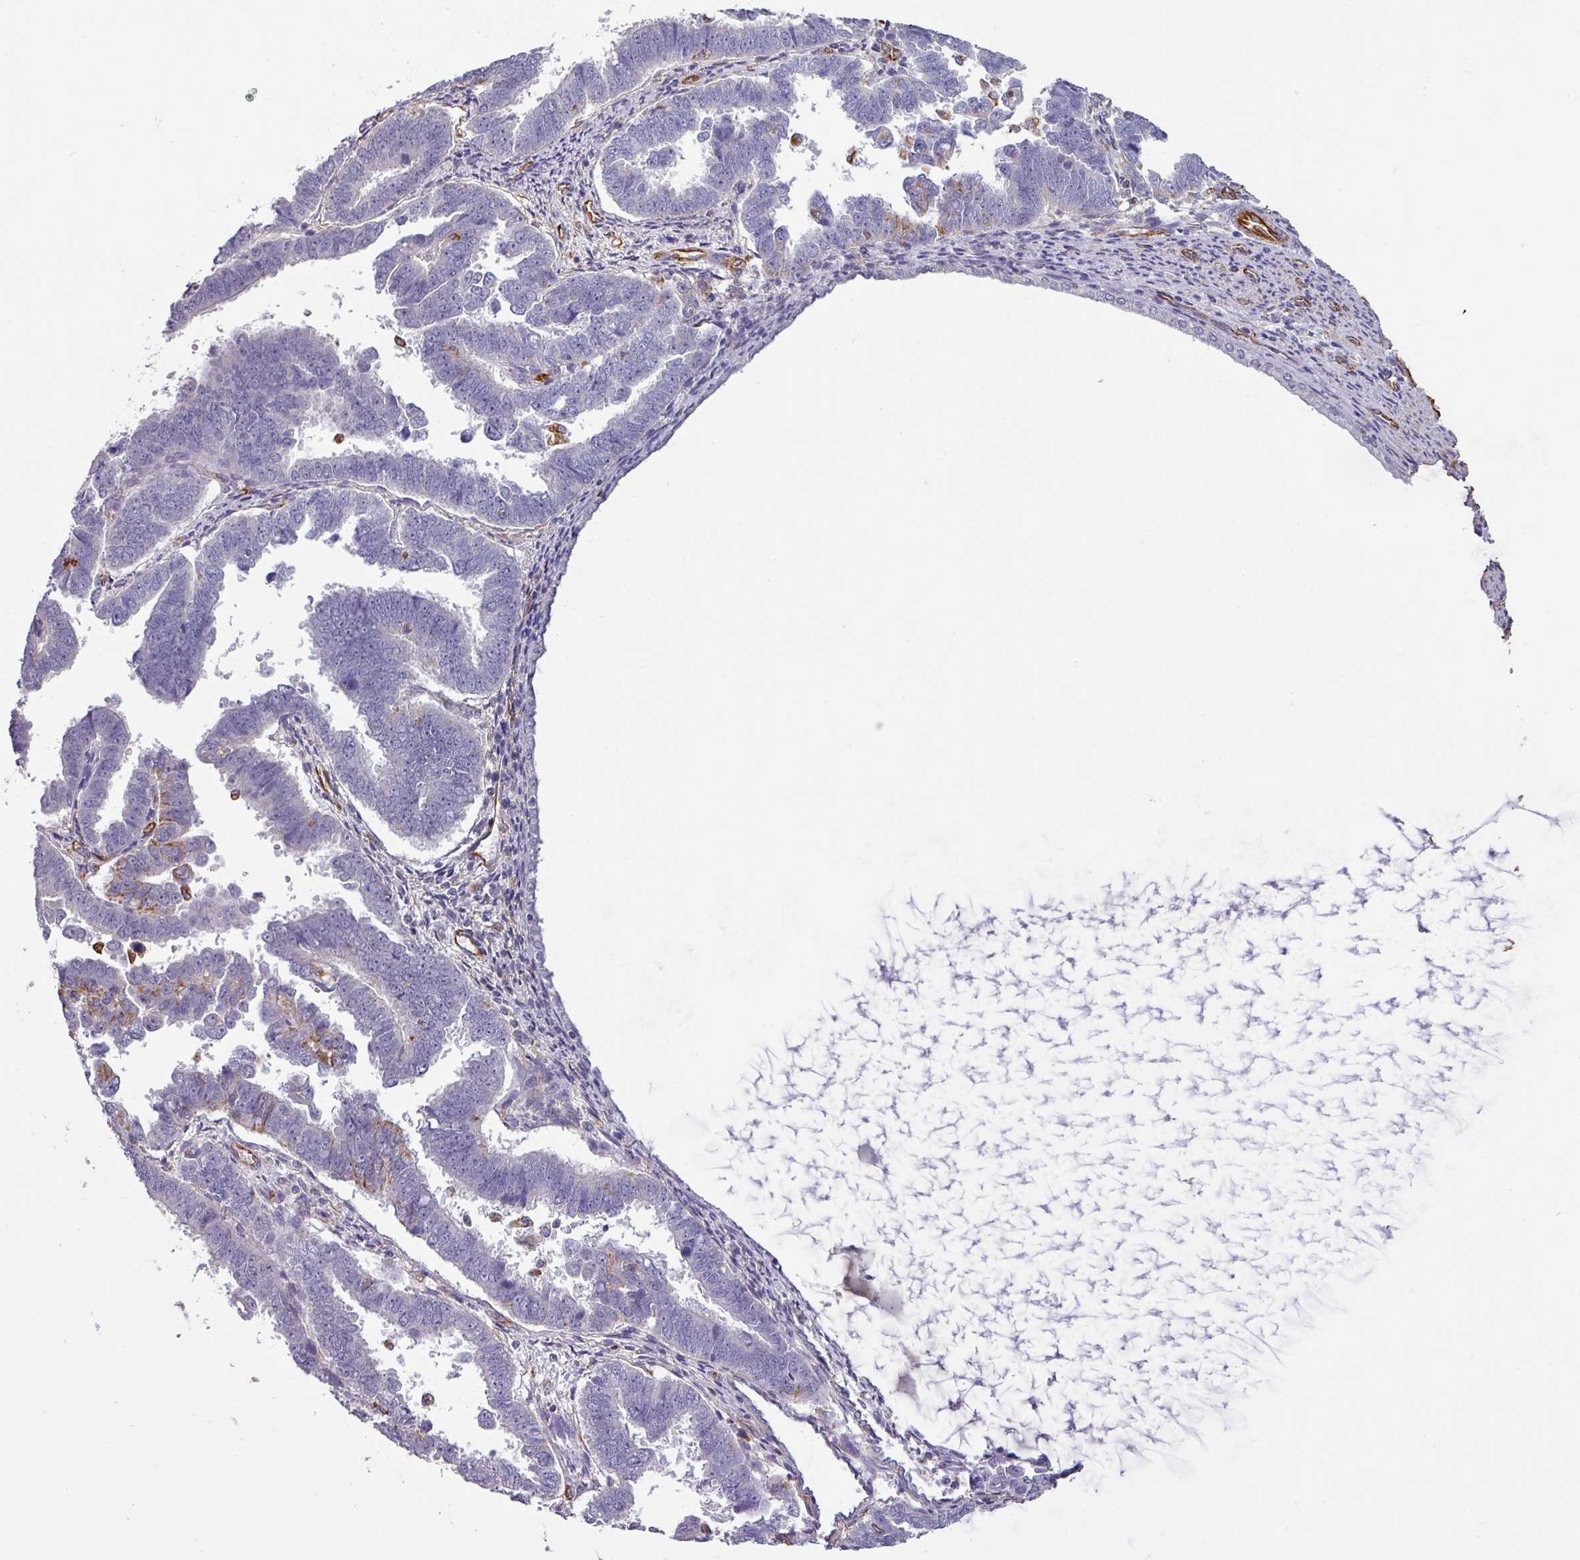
{"staining": {"intensity": "negative", "quantity": "none", "location": "none"}, "tissue": "endometrial cancer", "cell_type": "Tumor cells", "image_type": "cancer", "snomed": [{"axis": "morphology", "description": "Adenocarcinoma, NOS"}, {"axis": "topography", "description": "Endometrium"}], "caption": "Tumor cells are negative for protein expression in human adenocarcinoma (endometrial).", "gene": "ZNF280C", "patient": {"sex": "female", "age": 75}}